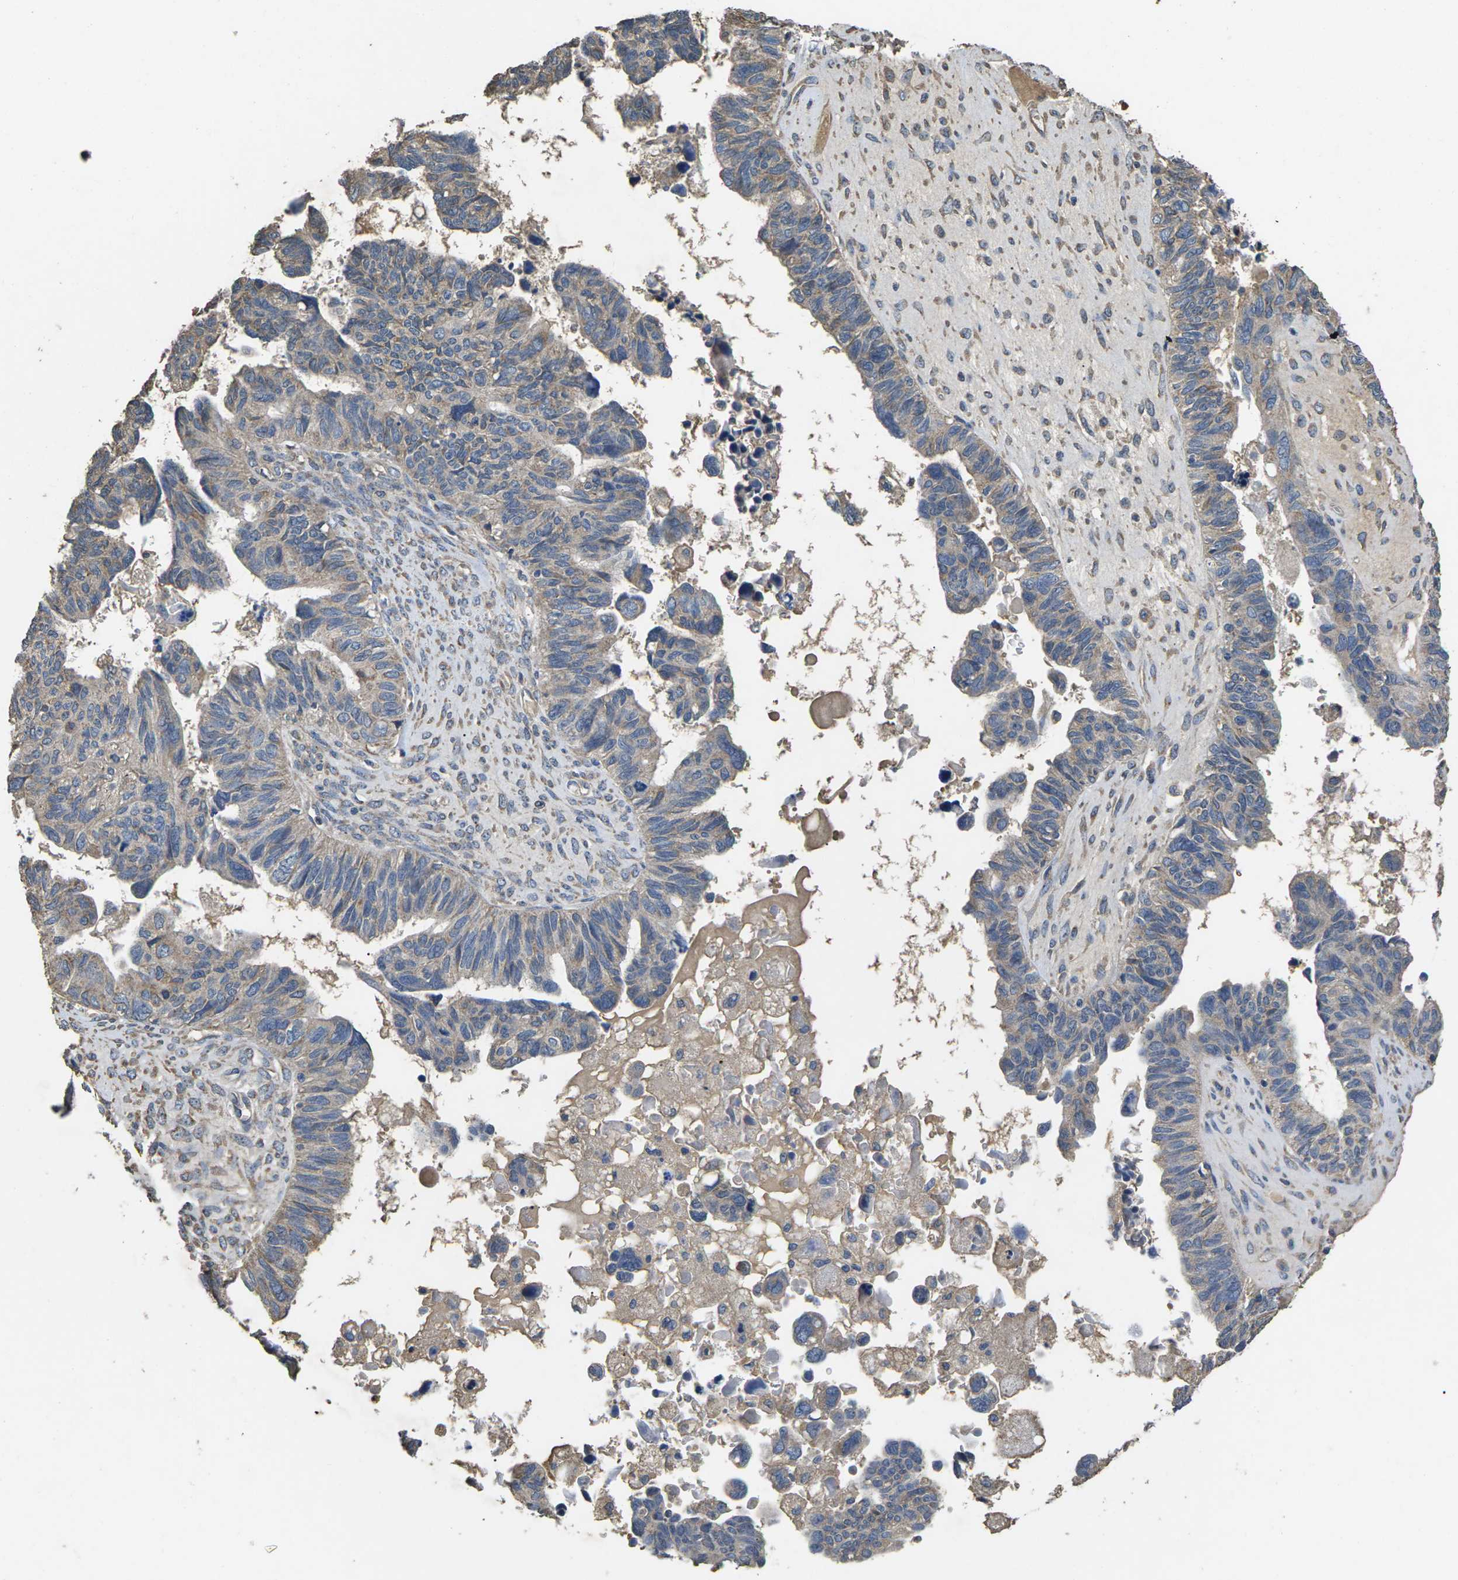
{"staining": {"intensity": "negative", "quantity": "none", "location": "none"}, "tissue": "ovarian cancer", "cell_type": "Tumor cells", "image_type": "cancer", "snomed": [{"axis": "morphology", "description": "Cystadenocarcinoma, serous, NOS"}, {"axis": "topography", "description": "Ovary"}], "caption": "Tumor cells are negative for brown protein staining in serous cystadenocarcinoma (ovarian).", "gene": "B4GAT1", "patient": {"sex": "female", "age": 79}}